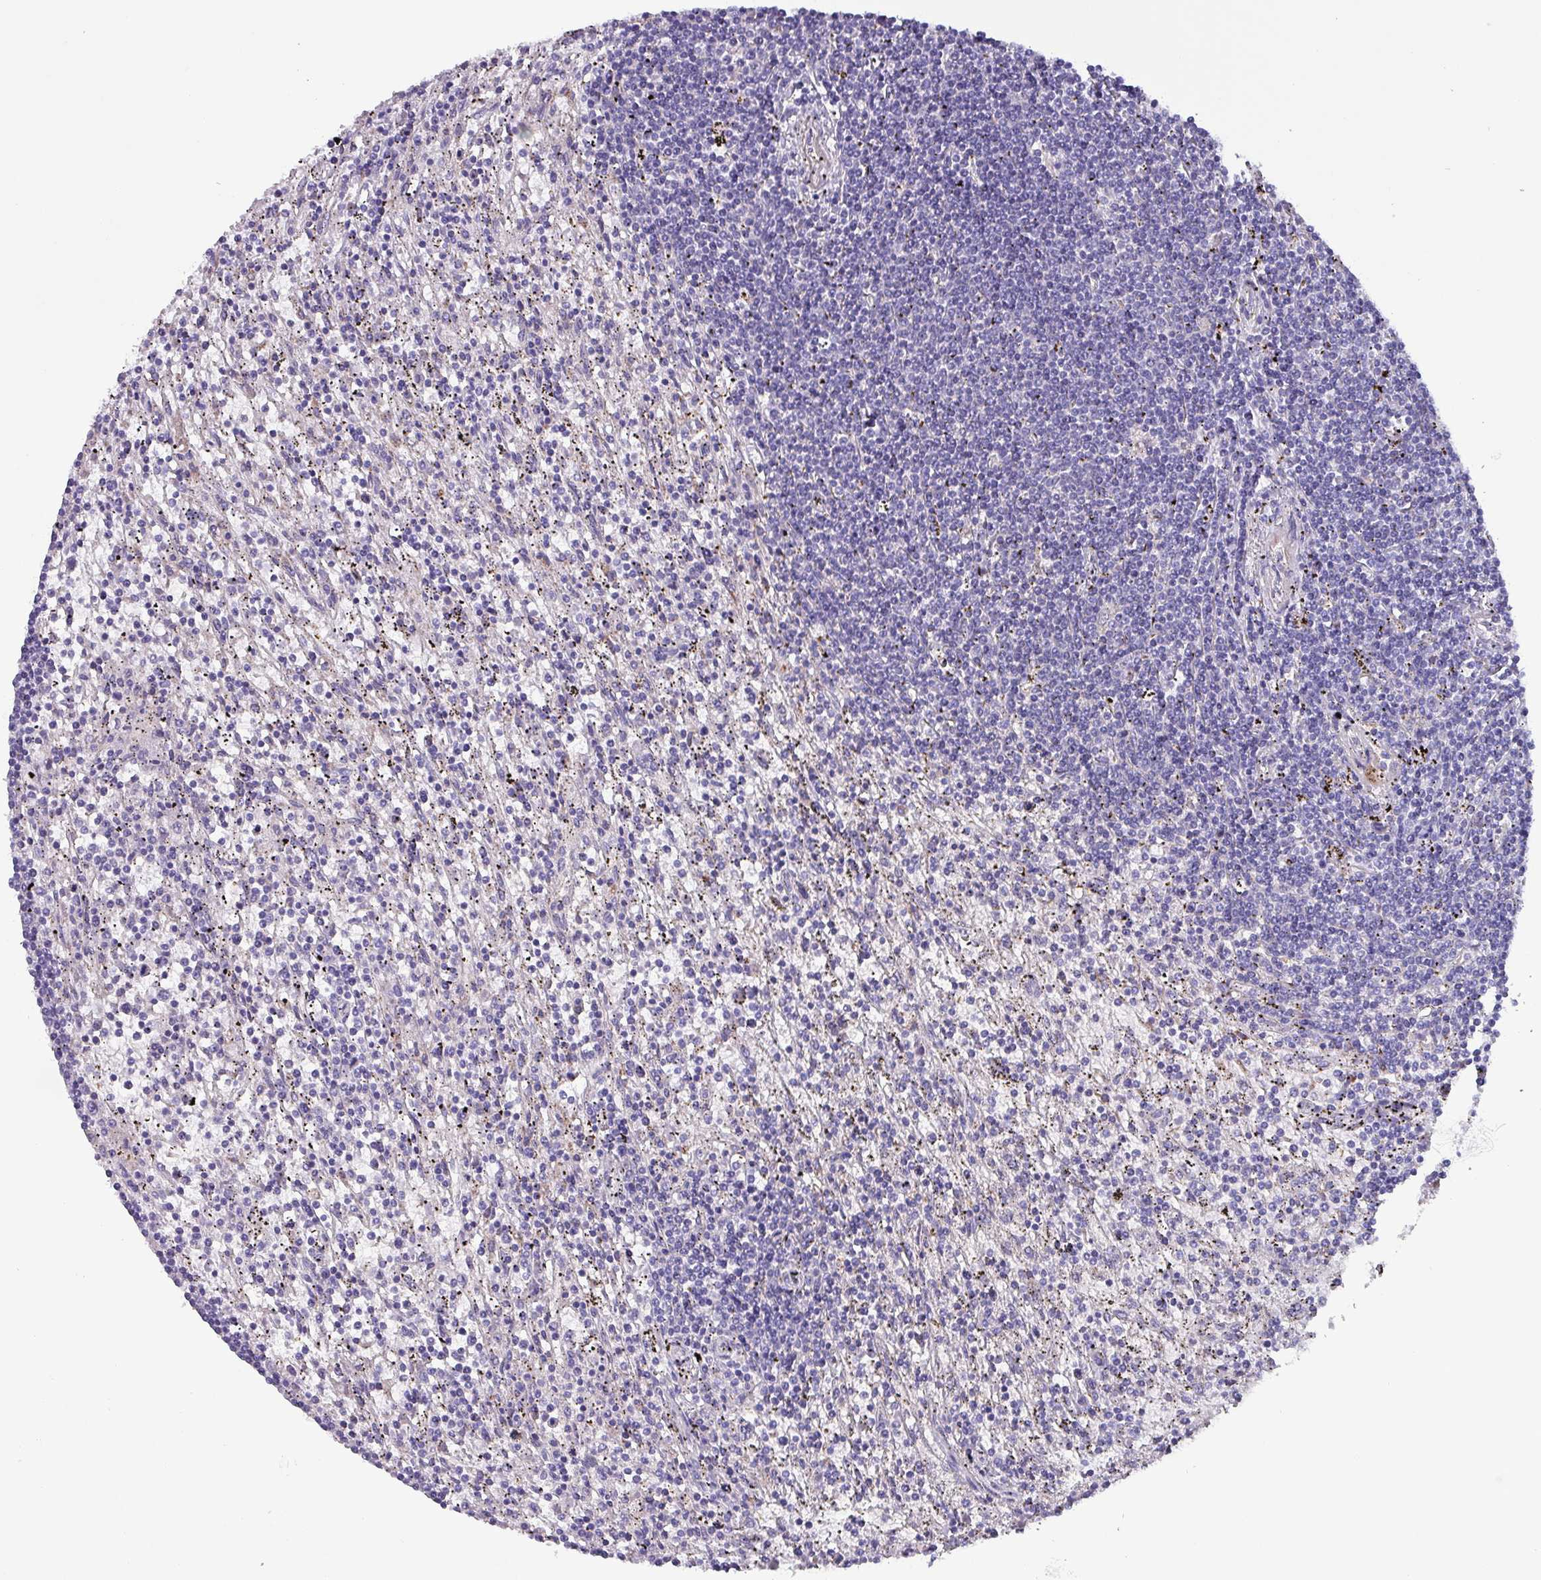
{"staining": {"intensity": "negative", "quantity": "none", "location": "none"}, "tissue": "lymphoma", "cell_type": "Tumor cells", "image_type": "cancer", "snomed": [{"axis": "morphology", "description": "Malignant lymphoma, non-Hodgkin's type, Low grade"}, {"axis": "topography", "description": "Spleen"}], "caption": "IHC micrograph of malignant lymphoma, non-Hodgkin's type (low-grade) stained for a protein (brown), which displays no positivity in tumor cells. Brightfield microscopy of immunohistochemistry (IHC) stained with DAB (3,3'-diaminobenzidine) (brown) and hematoxylin (blue), captured at high magnification.", "gene": "HSD3B7", "patient": {"sex": "male", "age": 76}}